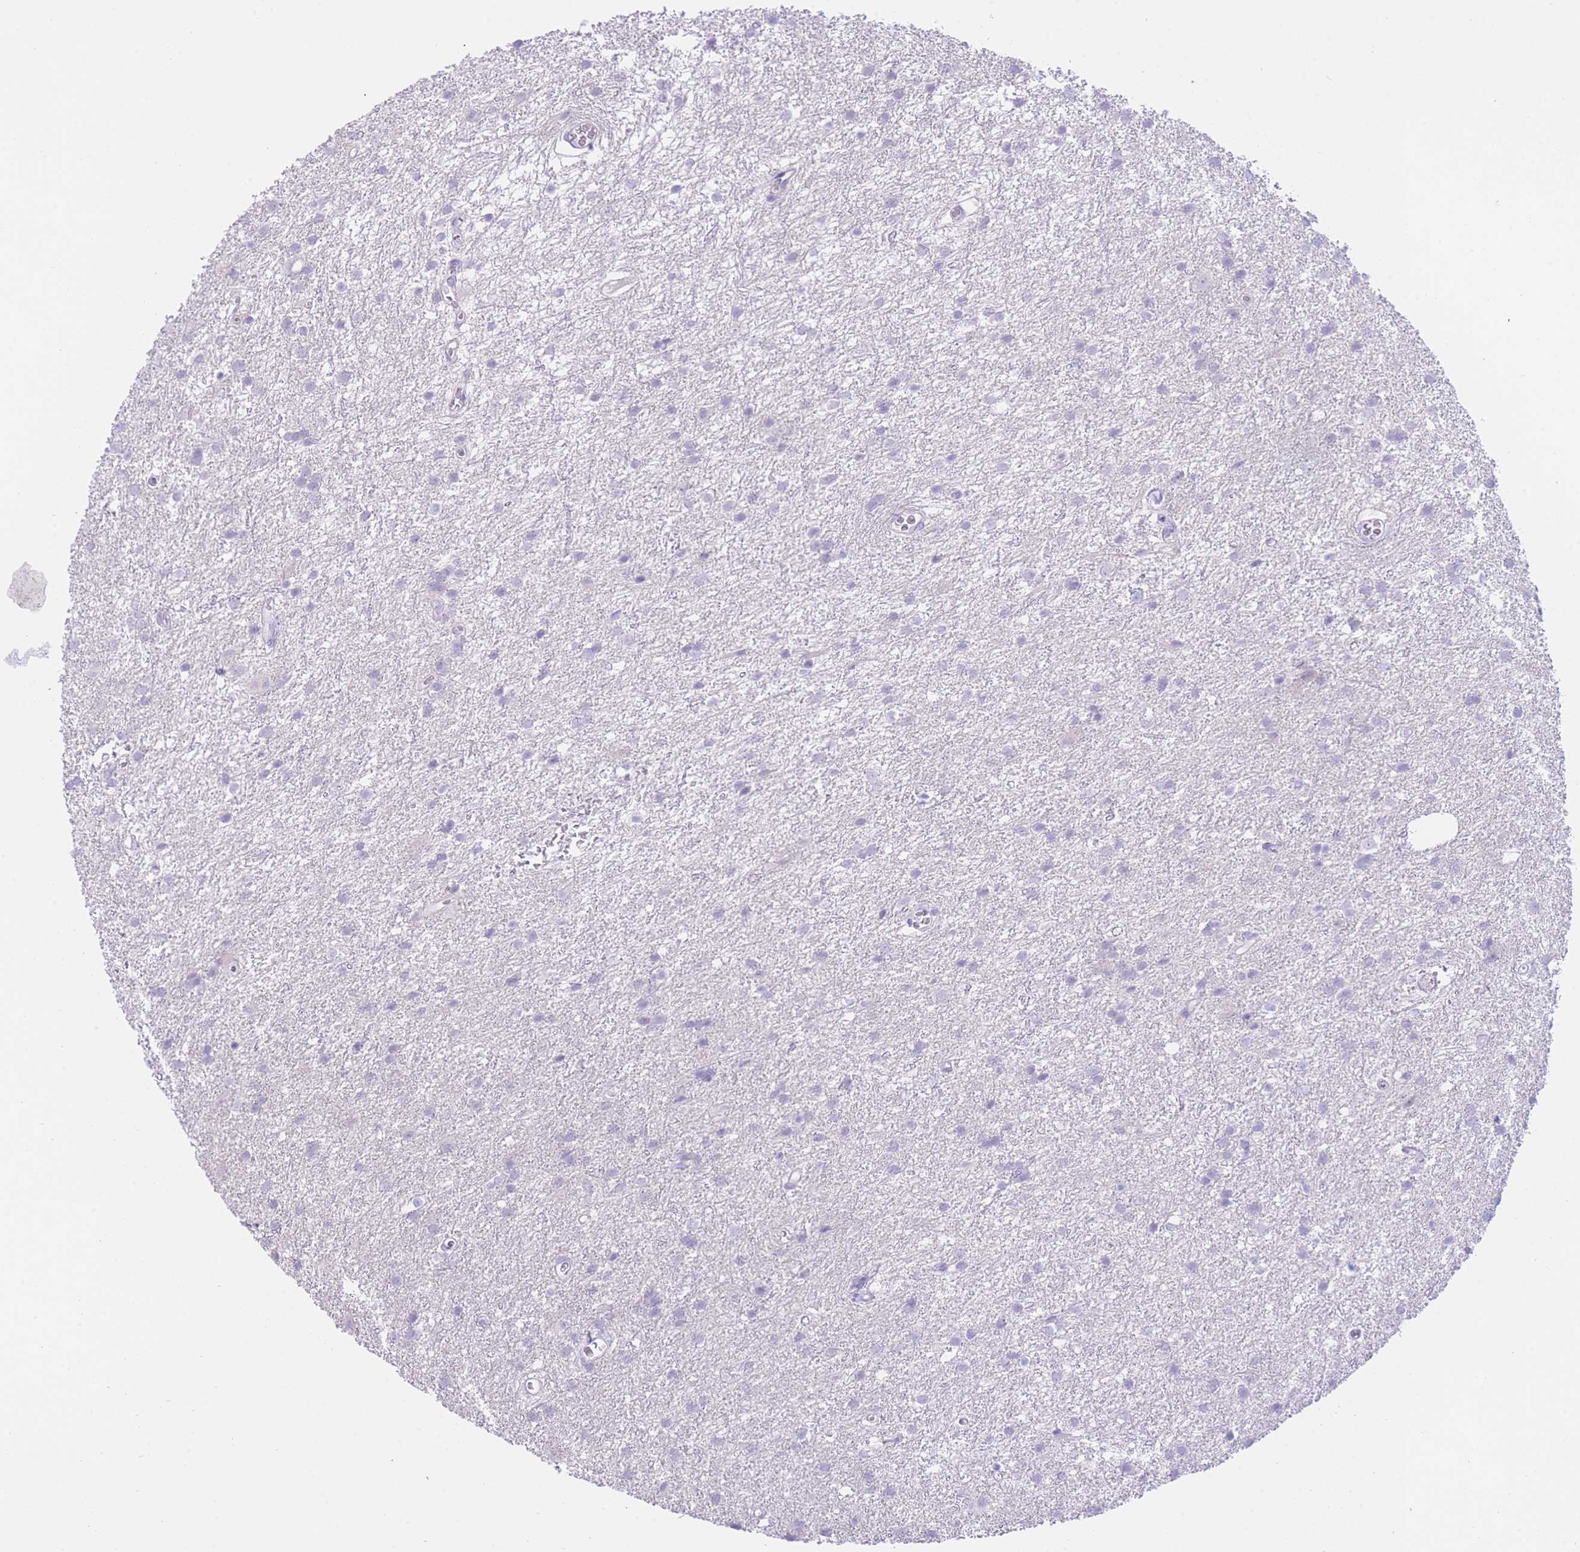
{"staining": {"intensity": "negative", "quantity": "none", "location": "none"}, "tissue": "glioma", "cell_type": "Tumor cells", "image_type": "cancer", "snomed": [{"axis": "morphology", "description": "Glioma, malignant, High grade"}, {"axis": "topography", "description": "Brain"}], "caption": "This image is of malignant glioma (high-grade) stained with immunohistochemistry (IHC) to label a protein in brown with the nuclei are counter-stained blue. There is no positivity in tumor cells.", "gene": "ZNF212", "patient": {"sex": "female", "age": 50}}